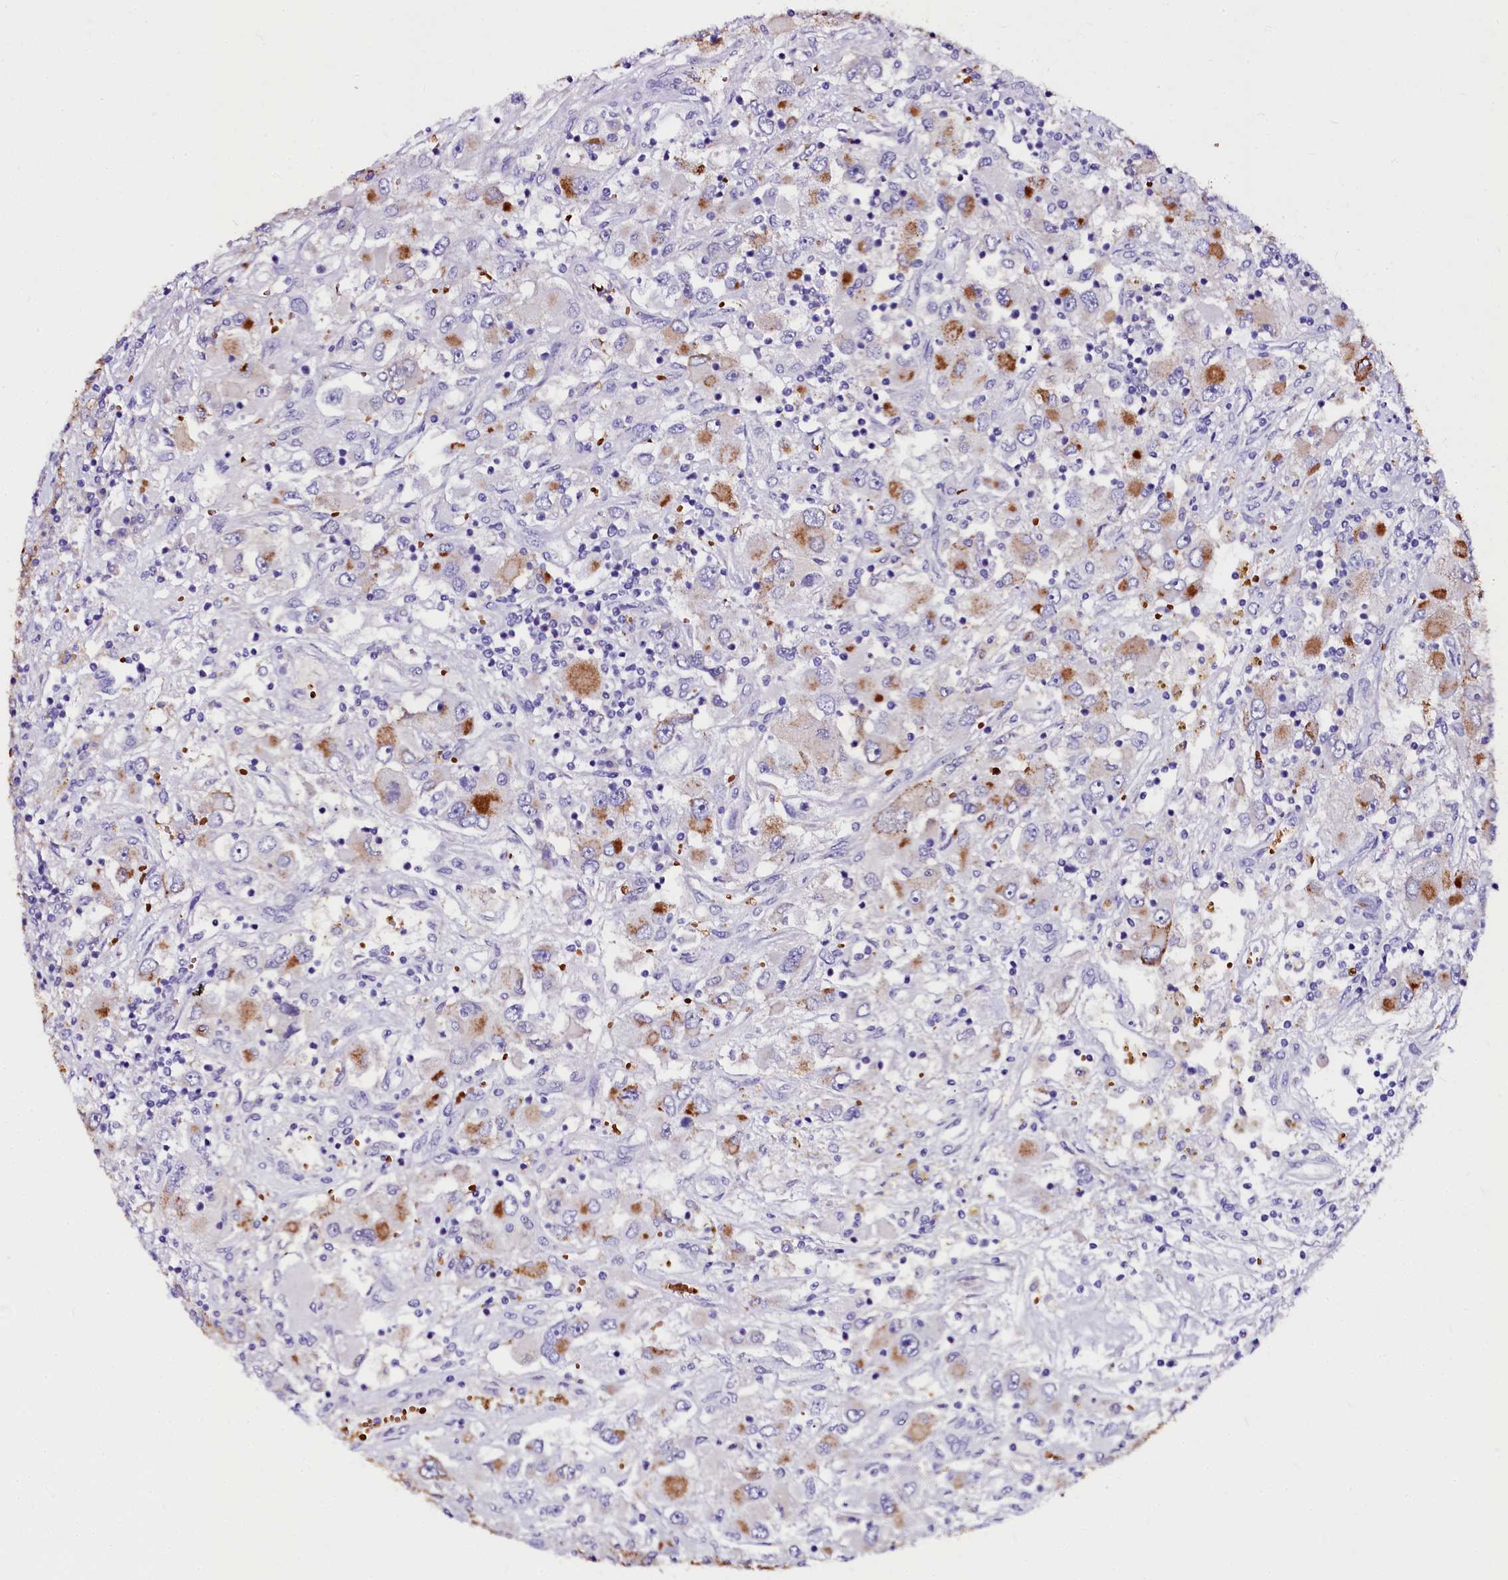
{"staining": {"intensity": "moderate", "quantity": "<25%", "location": "cytoplasmic/membranous"}, "tissue": "renal cancer", "cell_type": "Tumor cells", "image_type": "cancer", "snomed": [{"axis": "morphology", "description": "Adenocarcinoma, NOS"}, {"axis": "topography", "description": "Kidney"}], "caption": "The photomicrograph displays staining of renal cancer (adenocarcinoma), revealing moderate cytoplasmic/membranous protein staining (brown color) within tumor cells.", "gene": "CTDSPL2", "patient": {"sex": "female", "age": 52}}